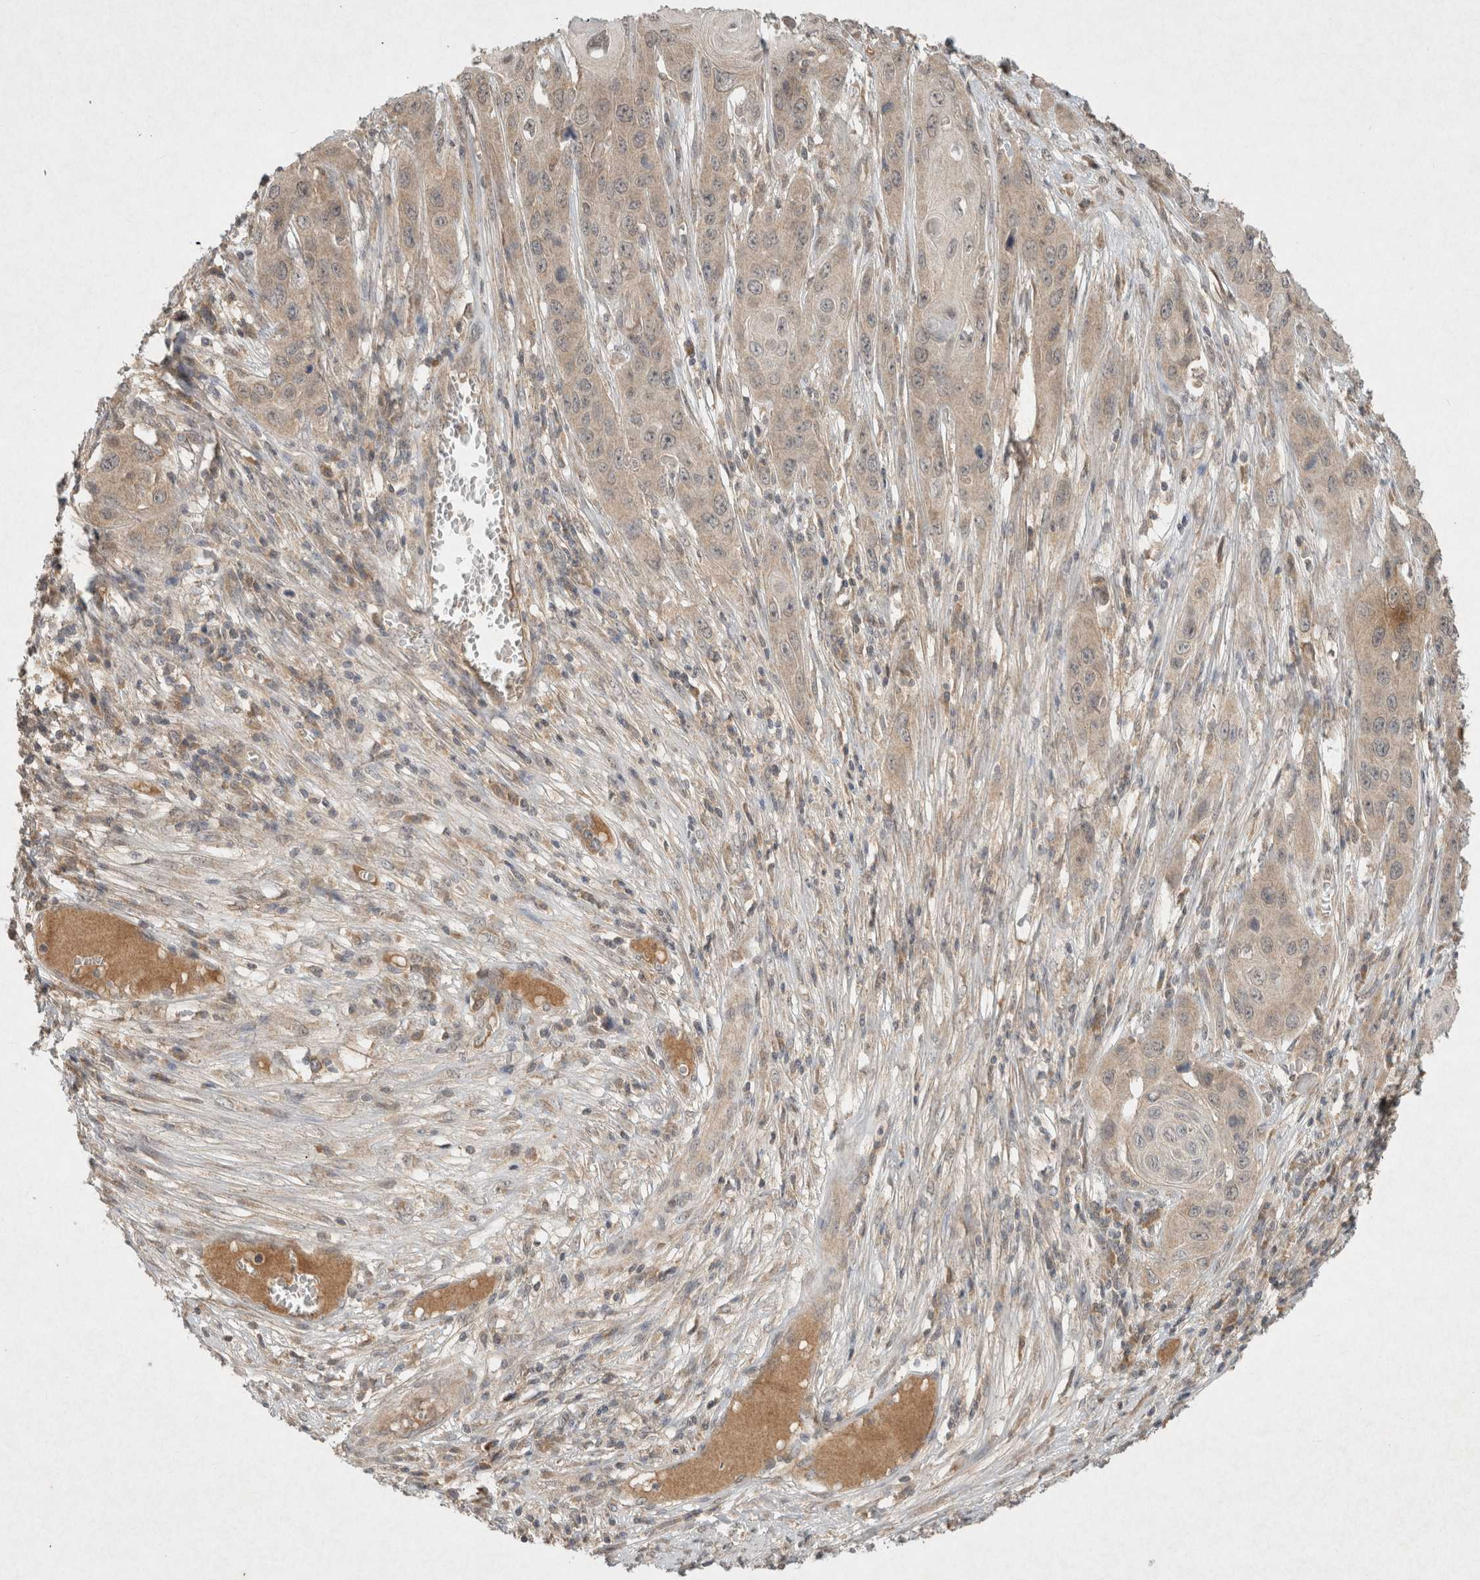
{"staining": {"intensity": "weak", "quantity": "25%-75%", "location": "cytoplasmic/membranous"}, "tissue": "skin cancer", "cell_type": "Tumor cells", "image_type": "cancer", "snomed": [{"axis": "morphology", "description": "Squamous cell carcinoma, NOS"}, {"axis": "topography", "description": "Skin"}], "caption": "Protein analysis of skin squamous cell carcinoma tissue displays weak cytoplasmic/membranous expression in approximately 25%-75% of tumor cells. (DAB = brown stain, brightfield microscopy at high magnification).", "gene": "LOXL2", "patient": {"sex": "male", "age": 55}}